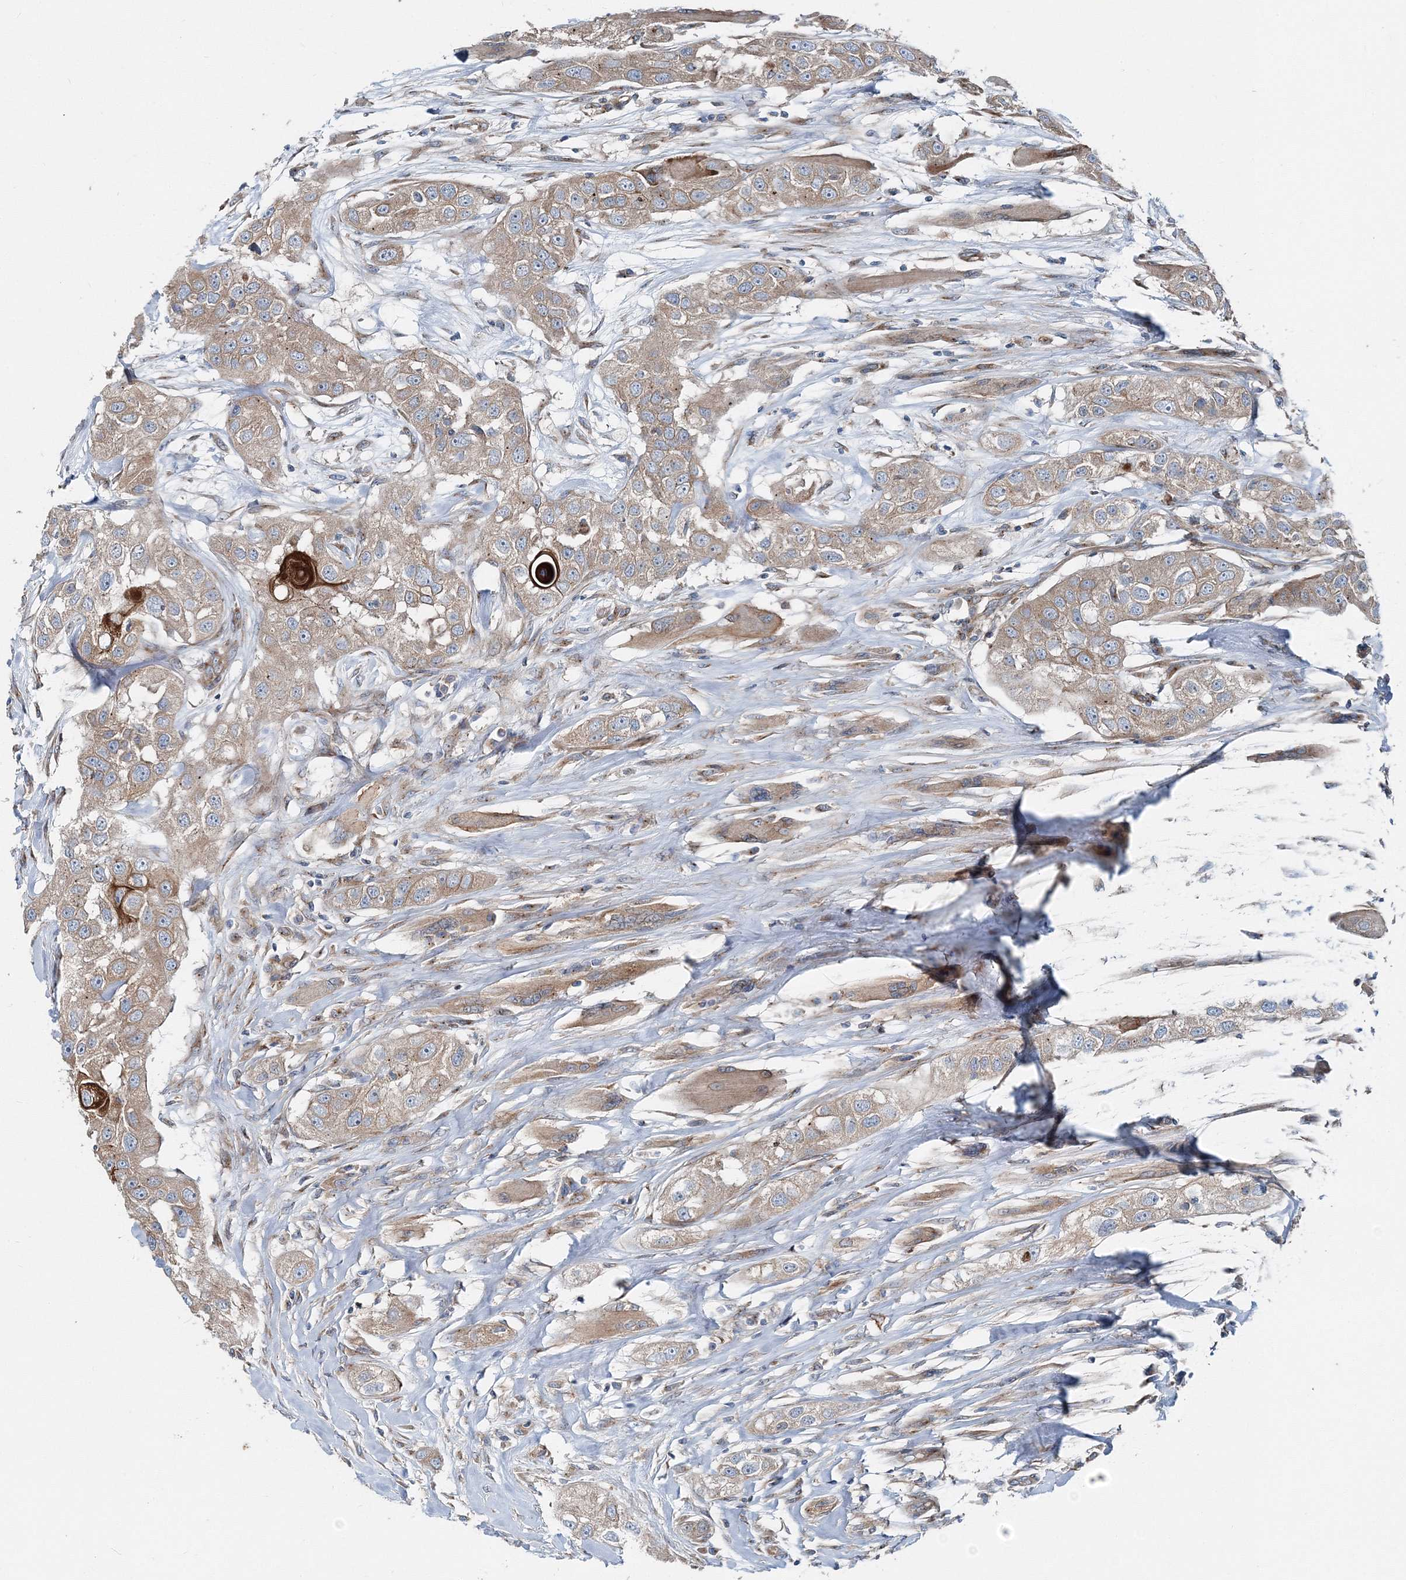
{"staining": {"intensity": "moderate", "quantity": ">75%", "location": "cytoplasmic/membranous"}, "tissue": "head and neck cancer", "cell_type": "Tumor cells", "image_type": "cancer", "snomed": [{"axis": "morphology", "description": "Normal tissue, NOS"}, {"axis": "morphology", "description": "Squamous cell carcinoma, NOS"}, {"axis": "topography", "description": "Skeletal muscle"}, {"axis": "topography", "description": "Head-Neck"}], "caption": "Immunohistochemical staining of human squamous cell carcinoma (head and neck) demonstrates moderate cytoplasmic/membranous protein staining in about >75% of tumor cells.", "gene": "MPHOSPH9", "patient": {"sex": "male", "age": 51}}